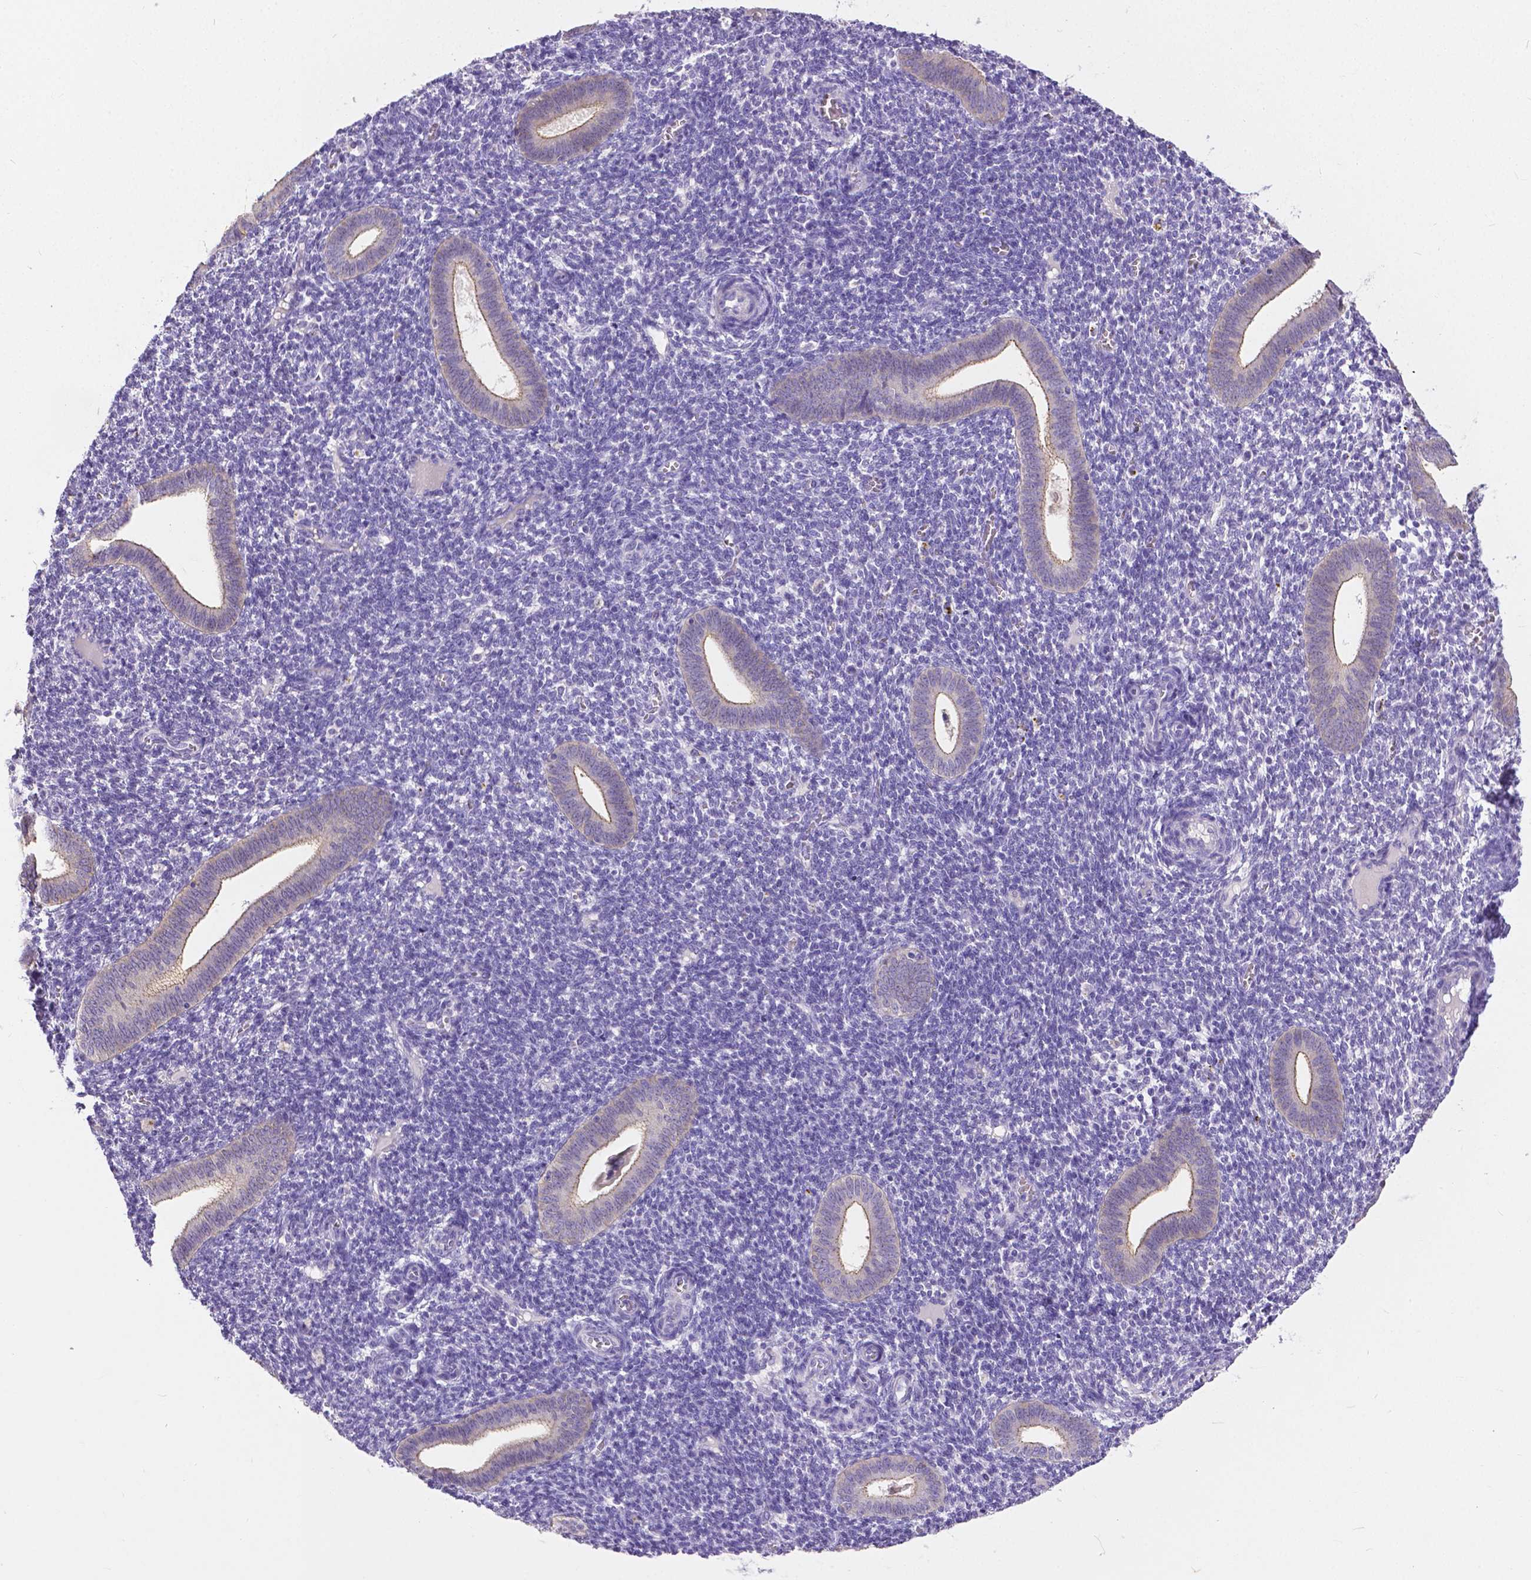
{"staining": {"intensity": "negative", "quantity": "none", "location": "none"}, "tissue": "endometrium", "cell_type": "Cells in endometrial stroma", "image_type": "normal", "snomed": [{"axis": "morphology", "description": "Normal tissue, NOS"}, {"axis": "topography", "description": "Endometrium"}], "caption": "The immunohistochemistry (IHC) micrograph has no significant expression in cells in endometrial stroma of endometrium. (DAB IHC visualized using brightfield microscopy, high magnification).", "gene": "OCLN", "patient": {"sex": "female", "age": 25}}